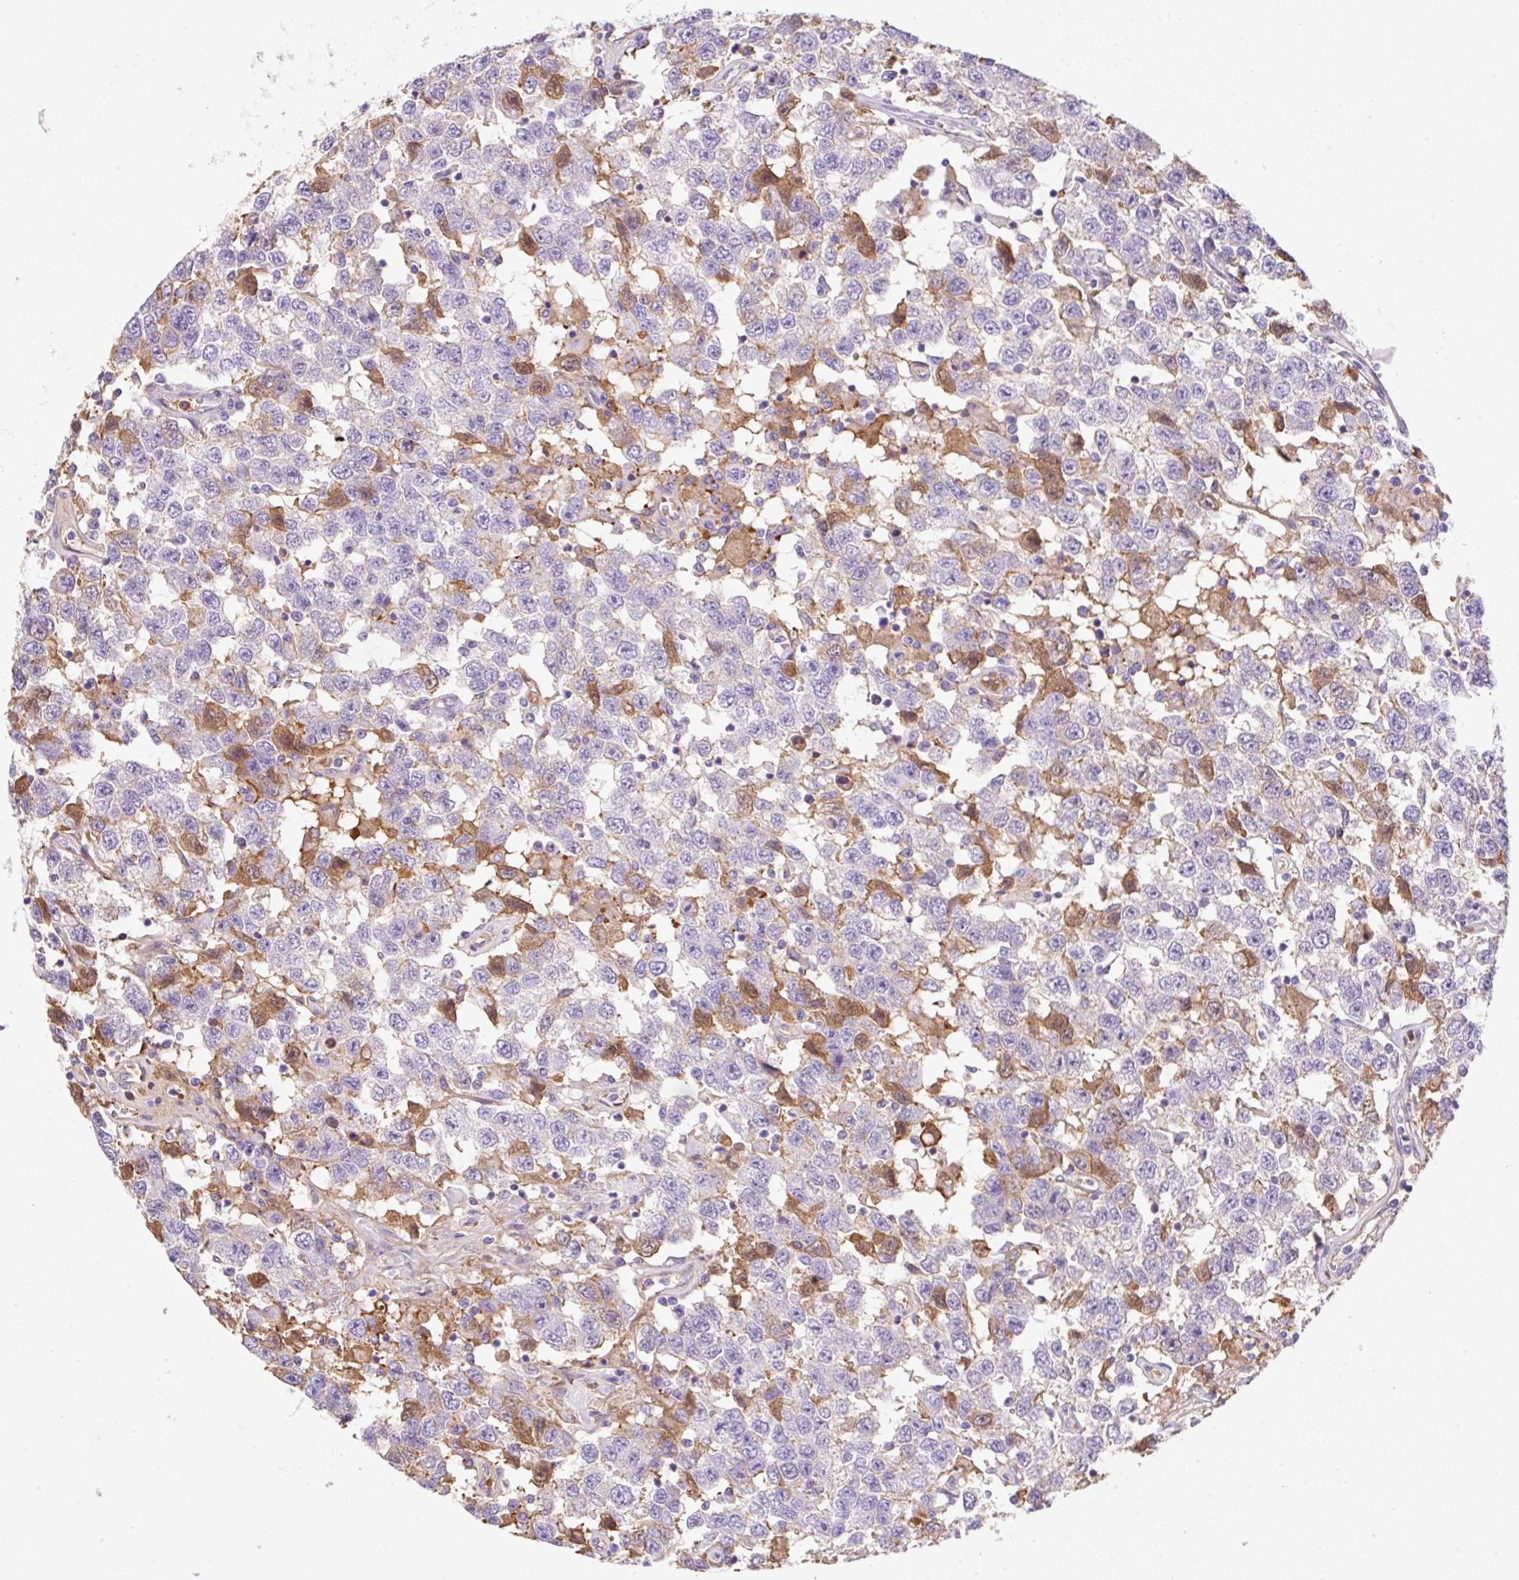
{"staining": {"intensity": "negative", "quantity": "none", "location": "none"}, "tissue": "testis cancer", "cell_type": "Tumor cells", "image_type": "cancer", "snomed": [{"axis": "morphology", "description": "Seminoma, NOS"}, {"axis": "topography", "description": "Testis"}], "caption": "IHC image of human testis seminoma stained for a protein (brown), which shows no staining in tumor cells.", "gene": "TDRD15", "patient": {"sex": "male", "age": 41}}